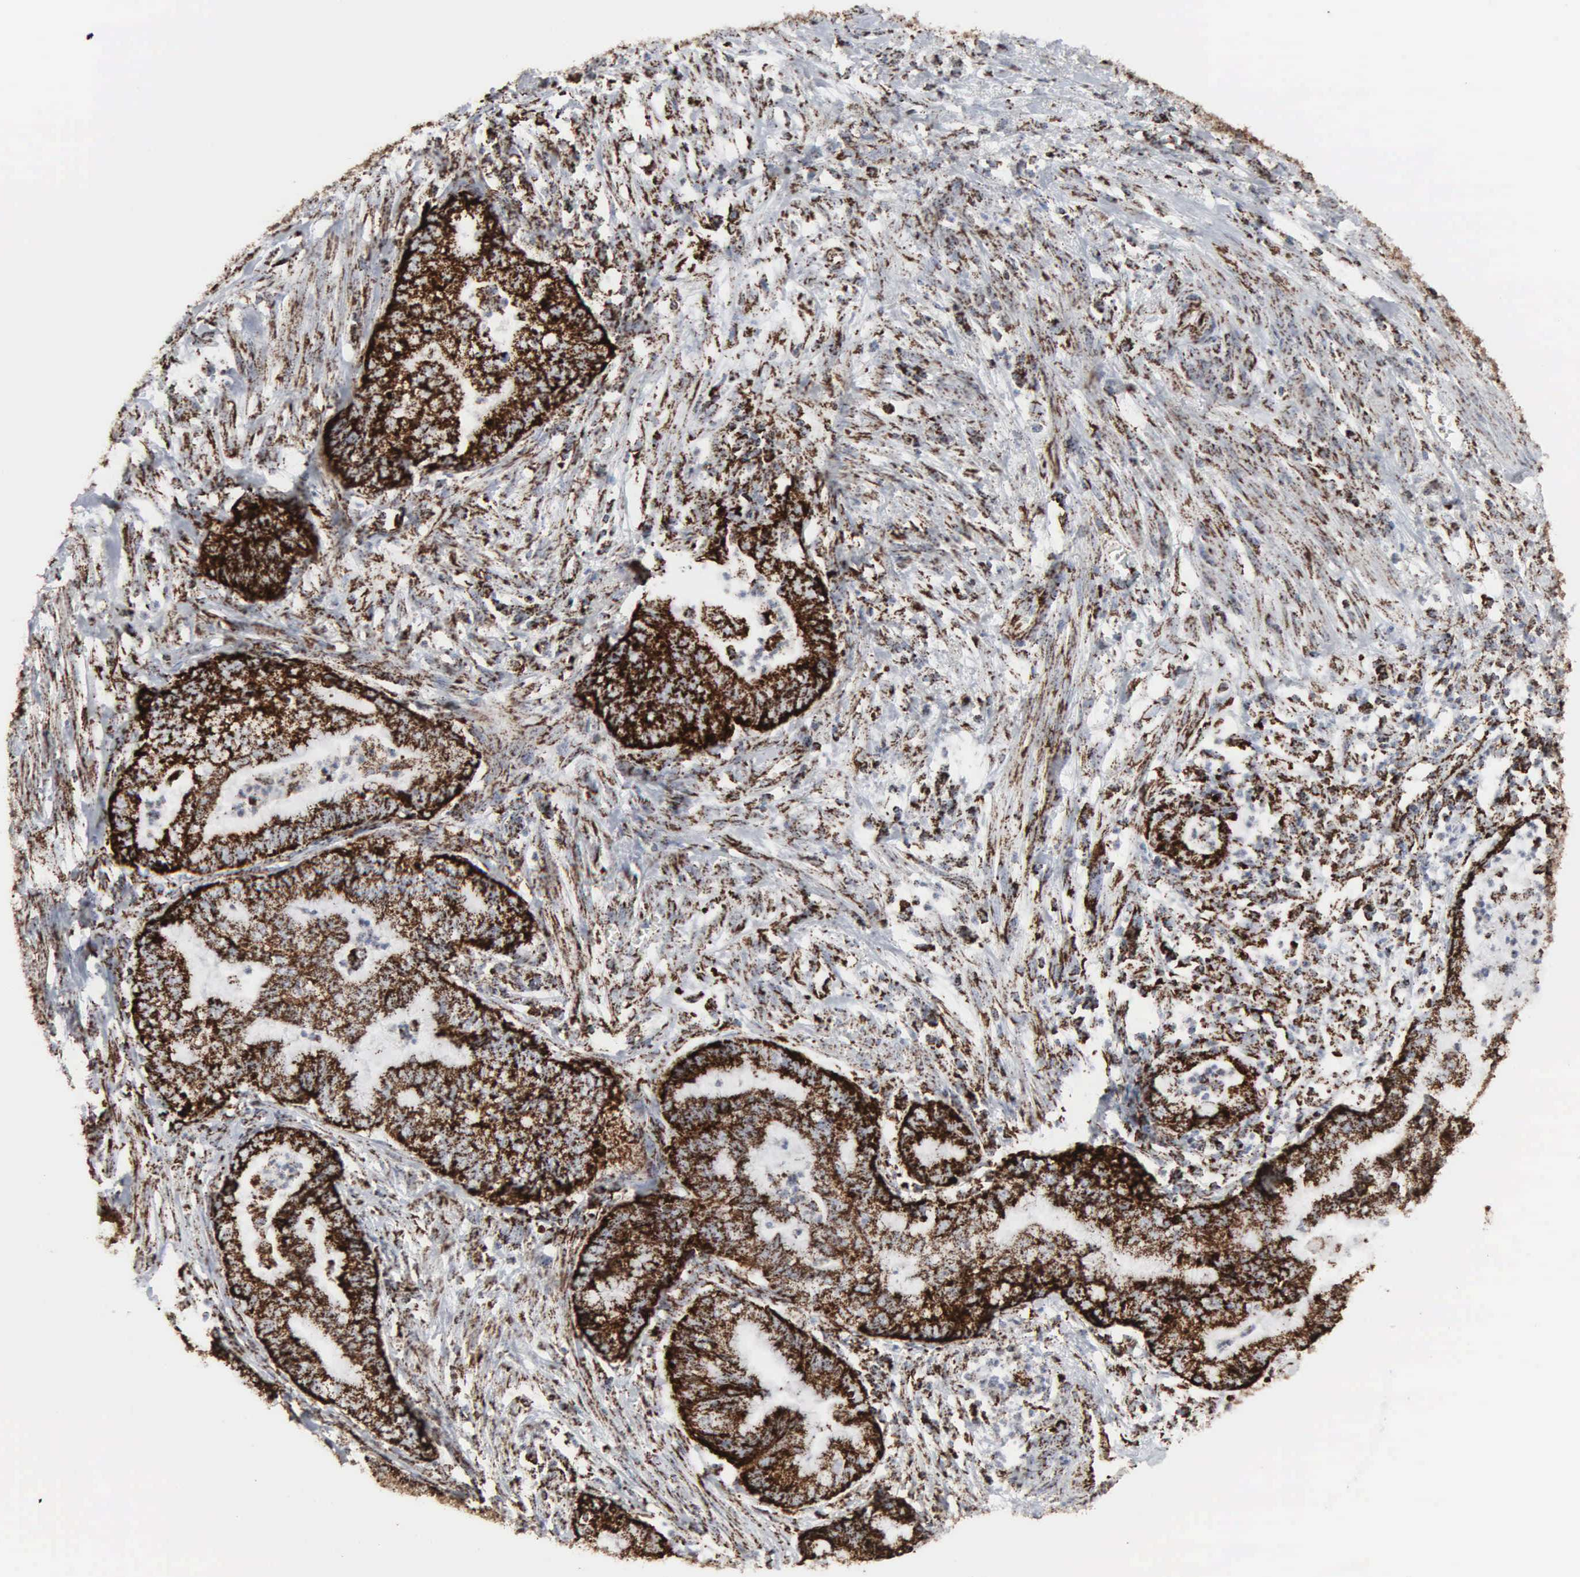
{"staining": {"intensity": "strong", "quantity": ">75%", "location": "cytoplasmic/membranous"}, "tissue": "endometrial cancer", "cell_type": "Tumor cells", "image_type": "cancer", "snomed": [{"axis": "morphology", "description": "Necrosis, NOS"}, {"axis": "morphology", "description": "Adenocarcinoma, NOS"}, {"axis": "topography", "description": "Endometrium"}], "caption": "Protein staining reveals strong cytoplasmic/membranous positivity in approximately >75% of tumor cells in endometrial adenocarcinoma. (Brightfield microscopy of DAB IHC at high magnification).", "gene": "HSPA9", "patient": {"sex": "female", "age": 79}}